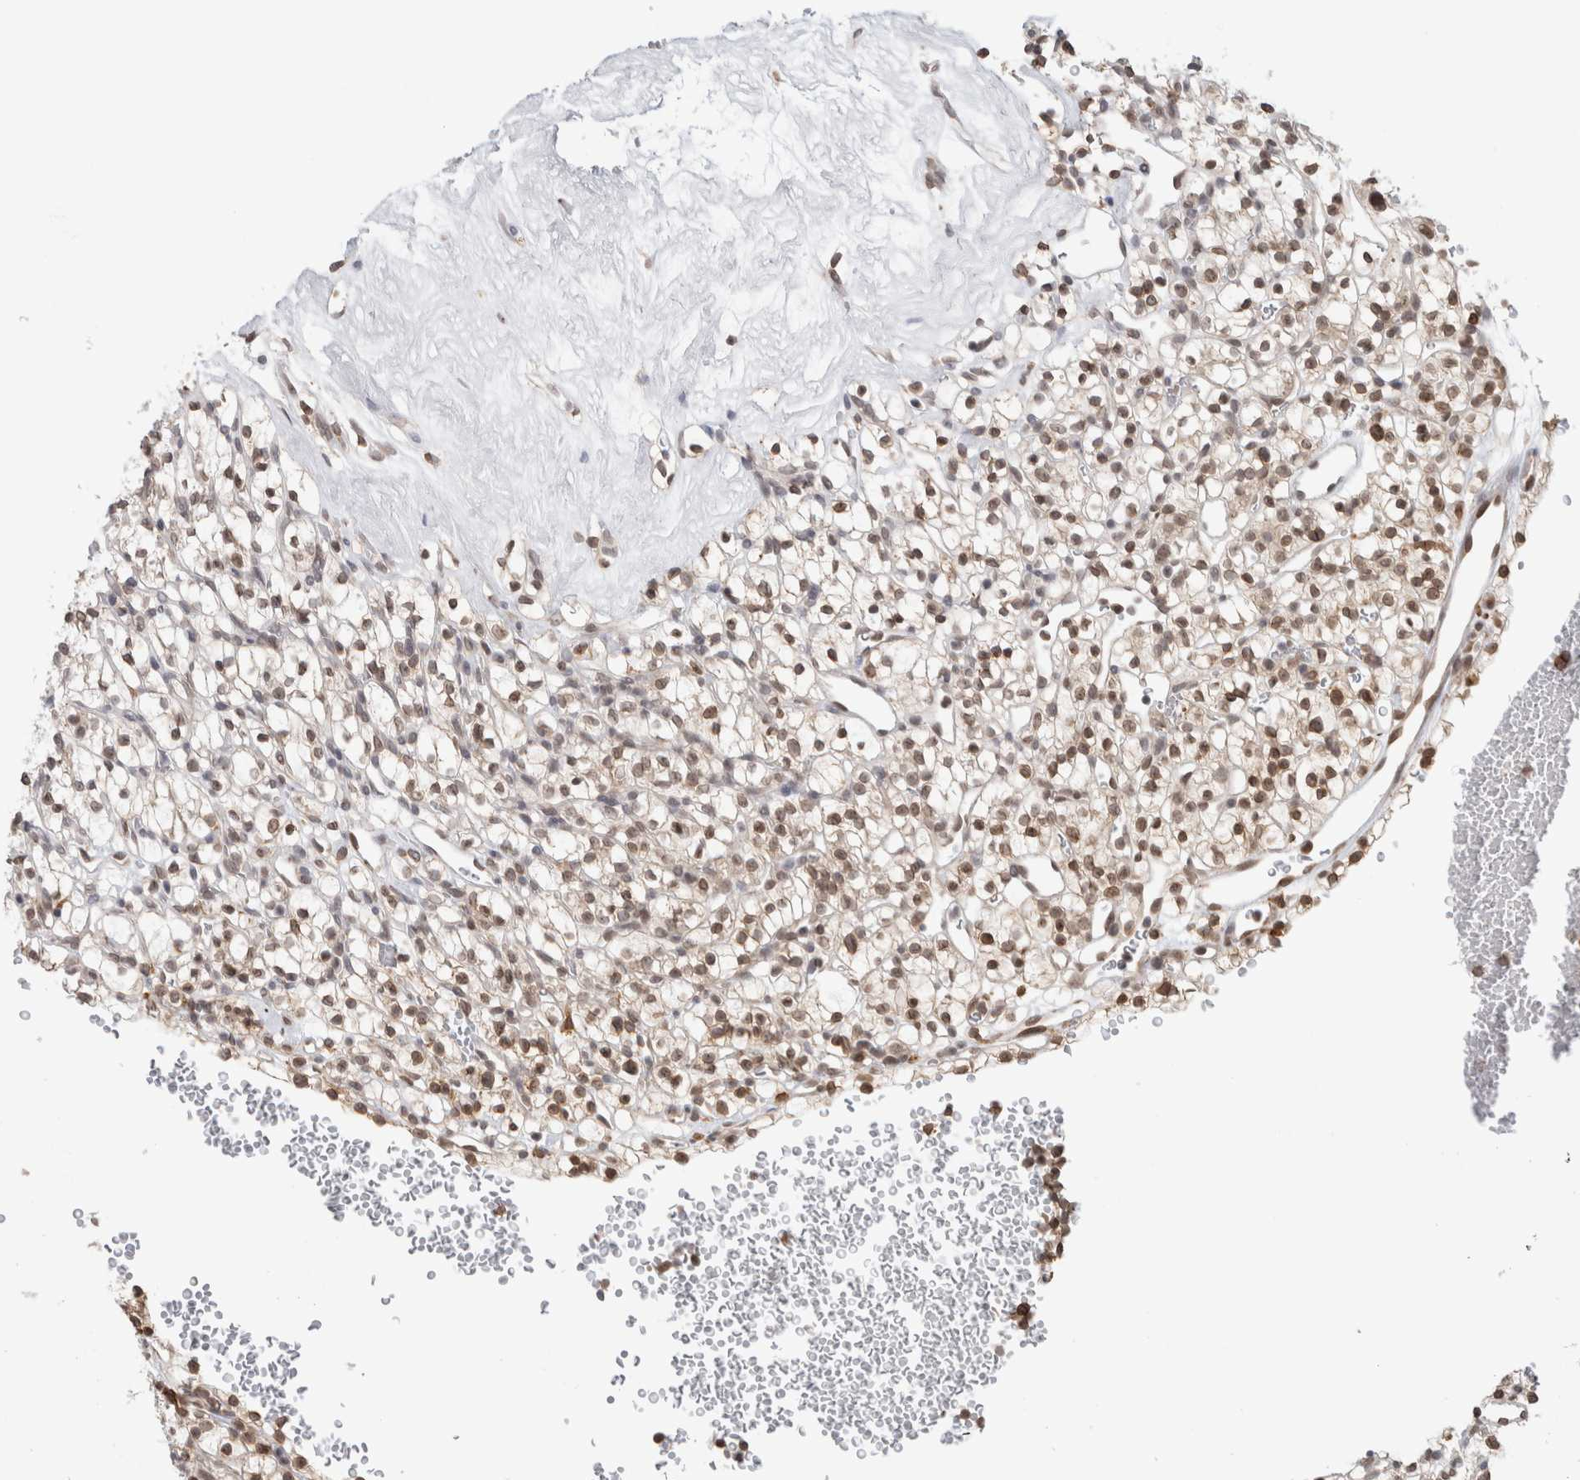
{"staining": {"intensity": "moderate", "quantity": ">75%", "location": "nuclear"}, "tissue": "renal cancer", "cell_type": "Tumor cells", "image_type": "cancer", "snomed": [{"axis": "morphology", "description": "Adenocarcinoma, NOS"}, {"axis": "topography", "description": "Kidney"}], "caption": "Immunohistochemical staining of human renal adenocarcinoma displays medium levels of moderate nuclear positivity in about >75% of tumor cells.", "gene": "RBMX2", "patient": {"sex": "female", "age": 57}}